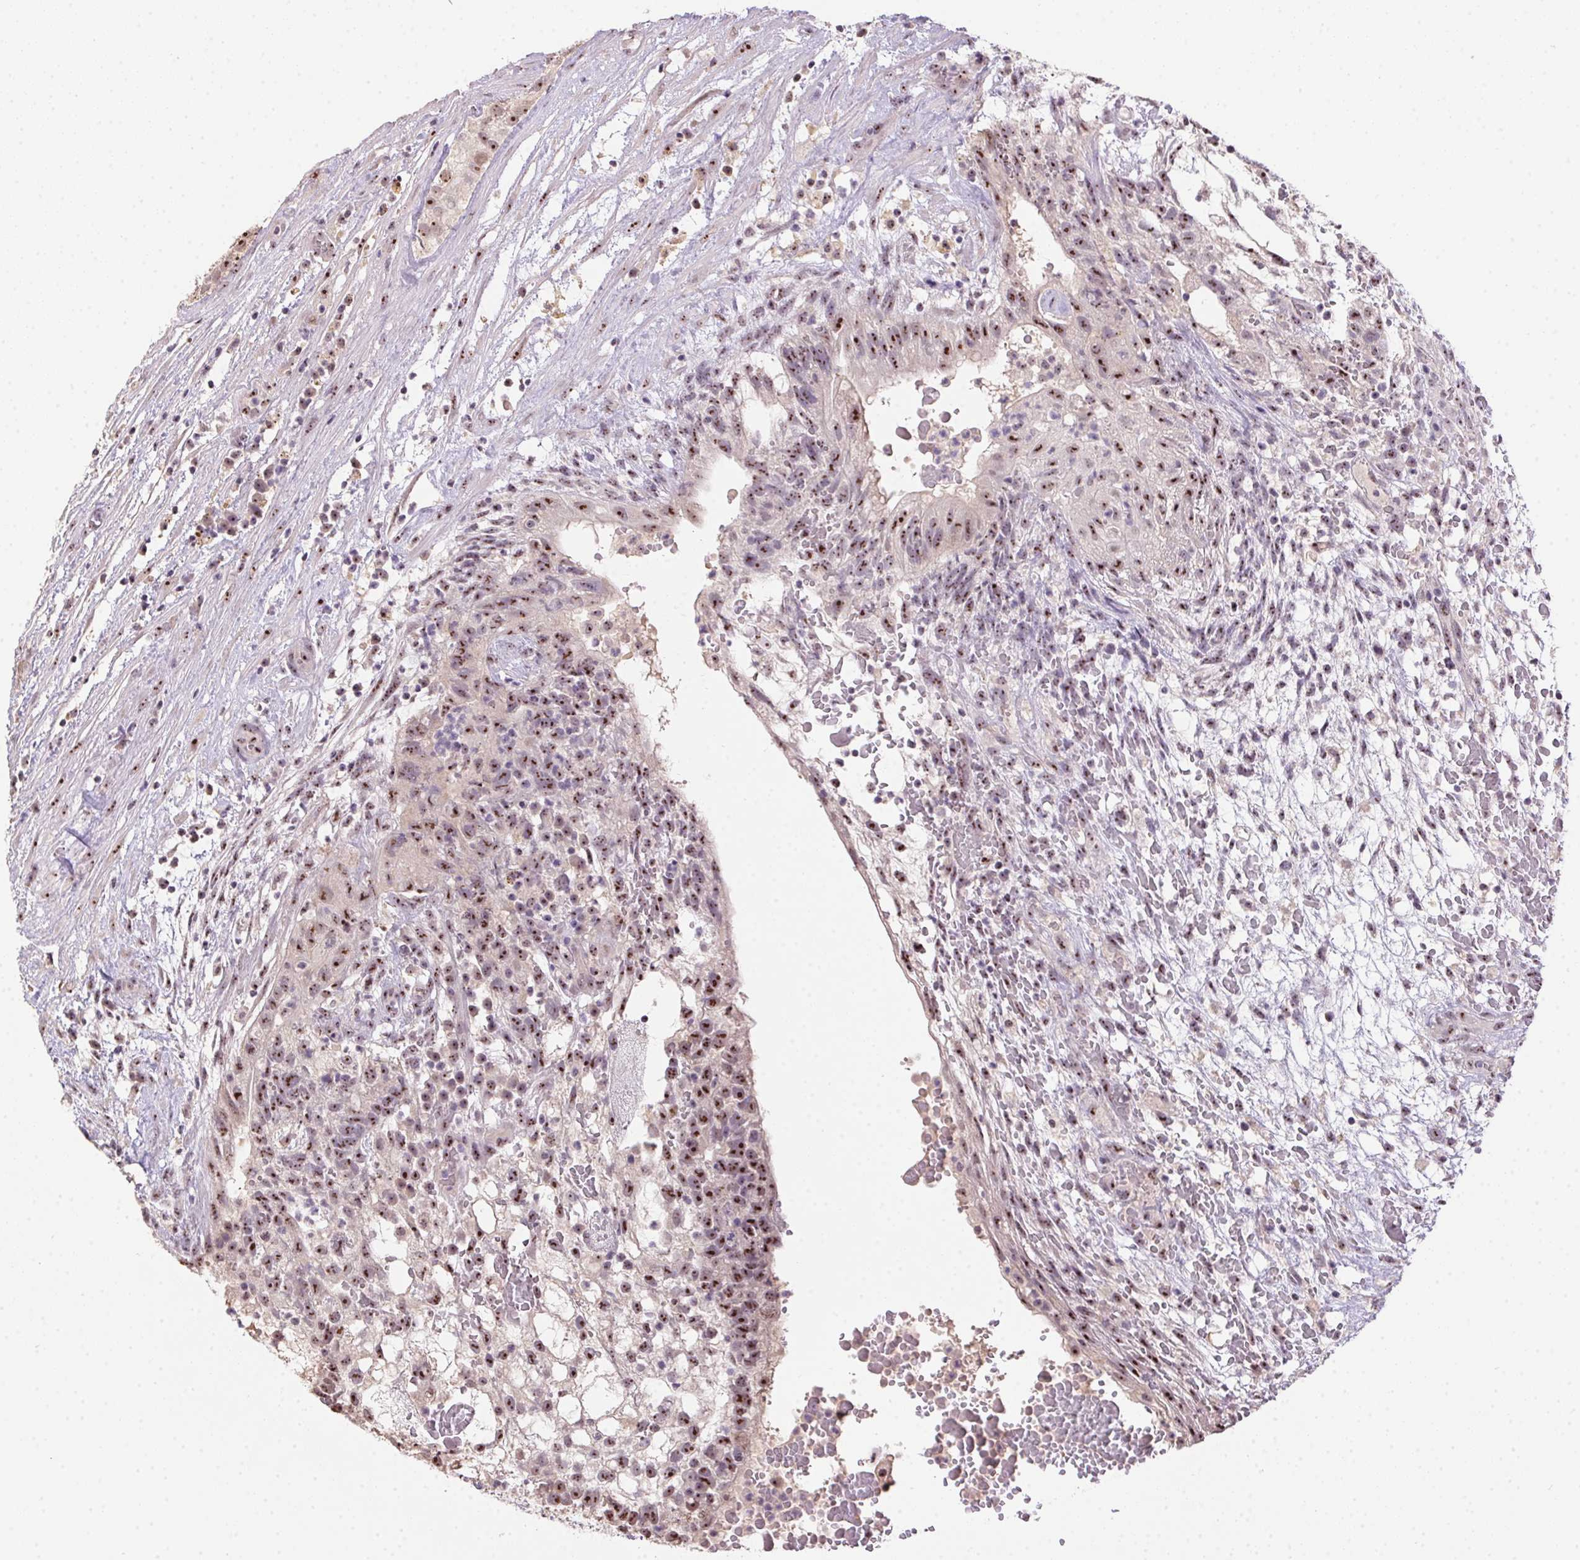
{"staining": {"intensity": "moderate", "quantity": ">75%", "location": "nuclear"}, "tissue": "testis cancer", "cell_type": "Tumor cells", "image_type": "cancer", "snomed": [{"axis": "morphology", "description": "Normal tissue, NOS"}, {"axis": "morphology", "description": "Carcinoma, Embryonal, NOS"}, {"axis": "topography", "description": "Testis"}], "caption": "This histopathology image demonstrates immunohistochemistry (IHC) staining of testis cancer (embryonal carcinoma), with medium moderate nuclear expression in about >75% of tumor cells.", "gene": "BATF2", "patient": {"sex": "male", "age": 32}}